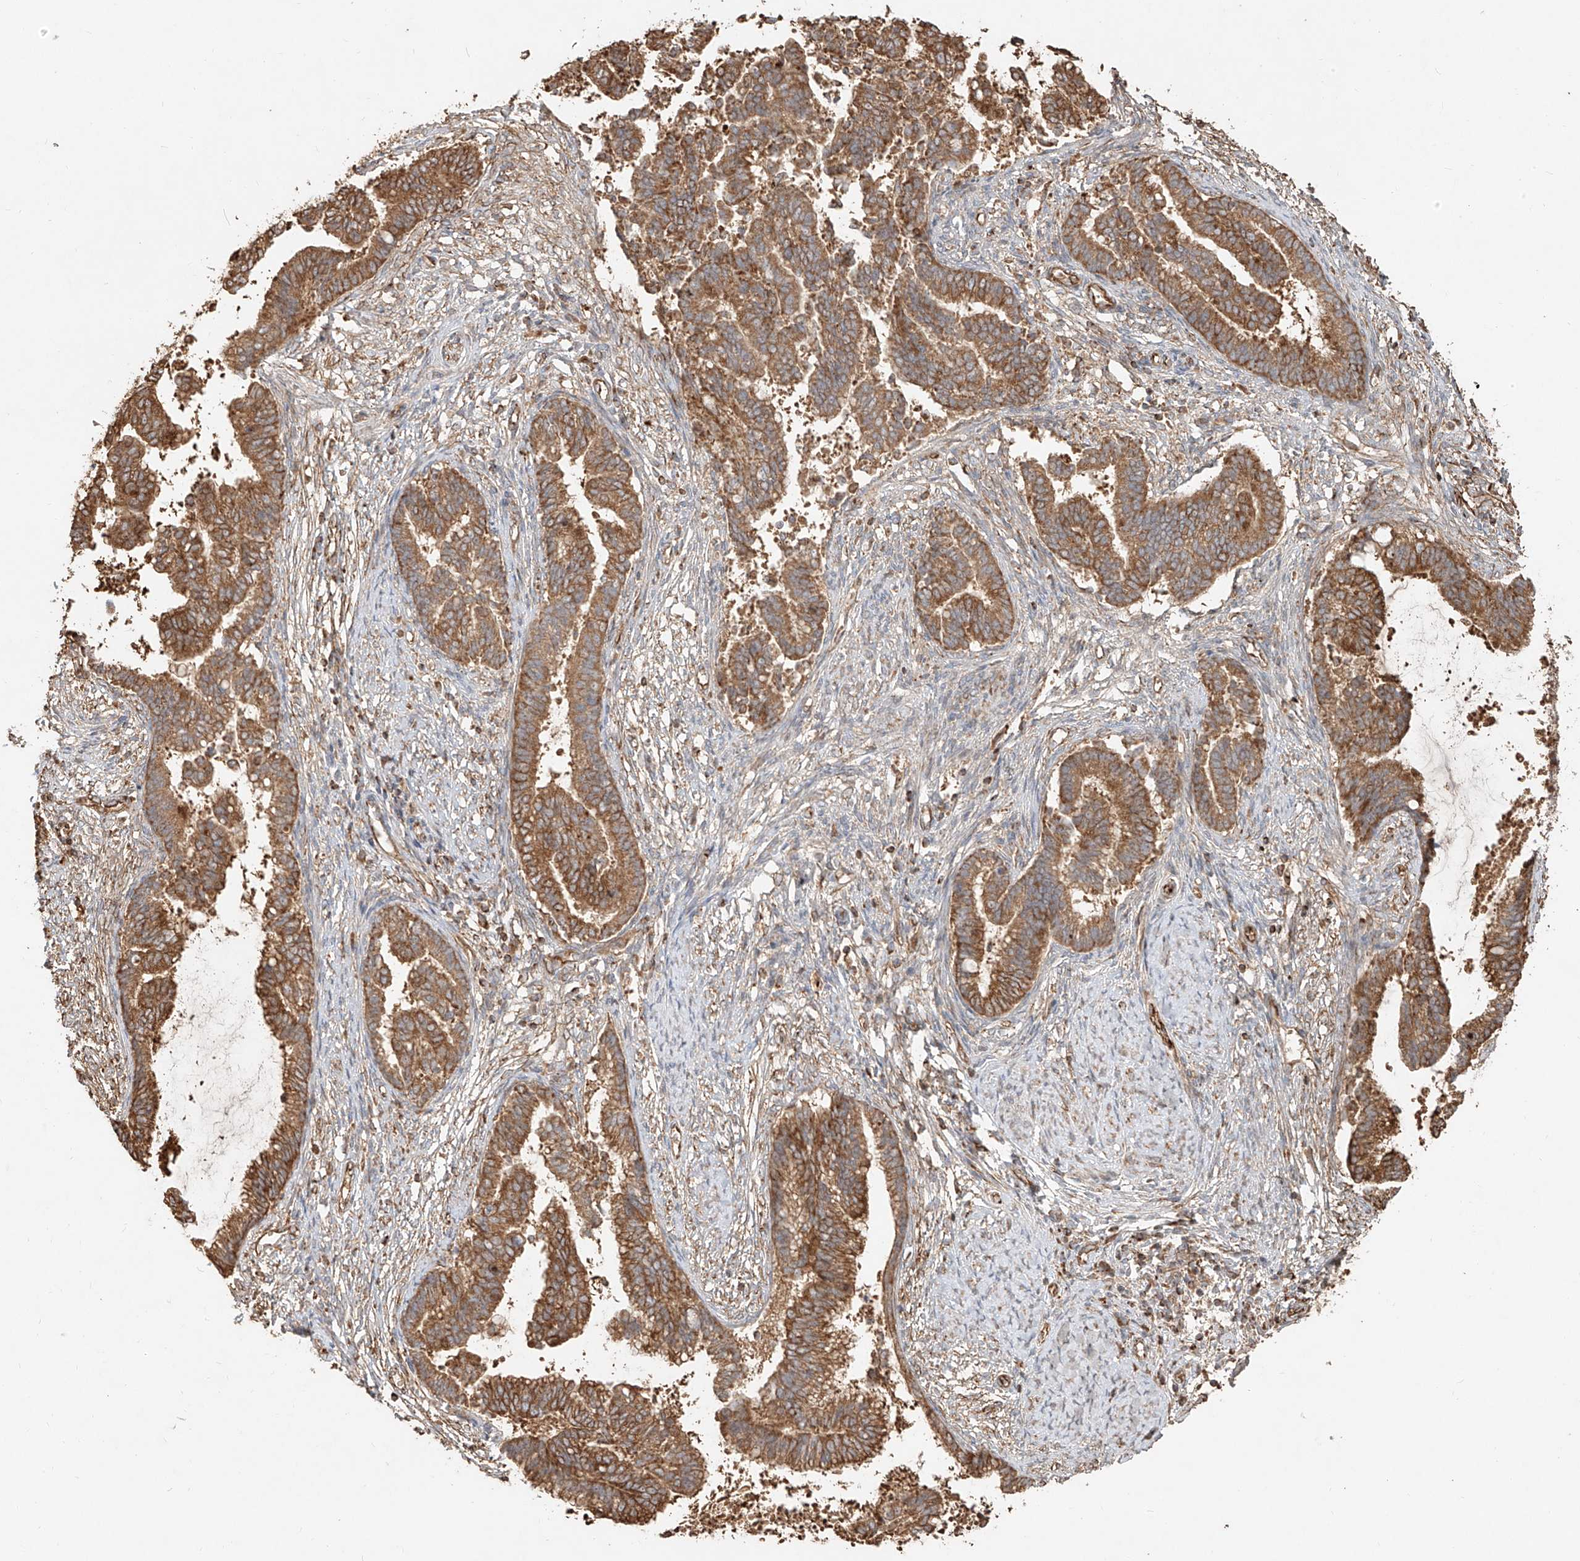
{"staining": {"intensity": "moderate", "quantity": ">75%", "location": "cytoplasmic/membranous"}, "tissue": "cervical cancer", "cell_type": "Tumor cells", "image_type": "cancer", "snomed": [{"axis": "morphology", "description": "Adenocarcinoma, NOS"}, {"axis": "topography", "description": "Cervix"}], "caption": "Moderate cytoplasmic/membranous positivity for a protein is appreciated in about >75% of tumor cells of adenocarcinoma (cervical) using IHC.", "gene": "EFNB1", "patient": {"sex": "female", "age": 44}}